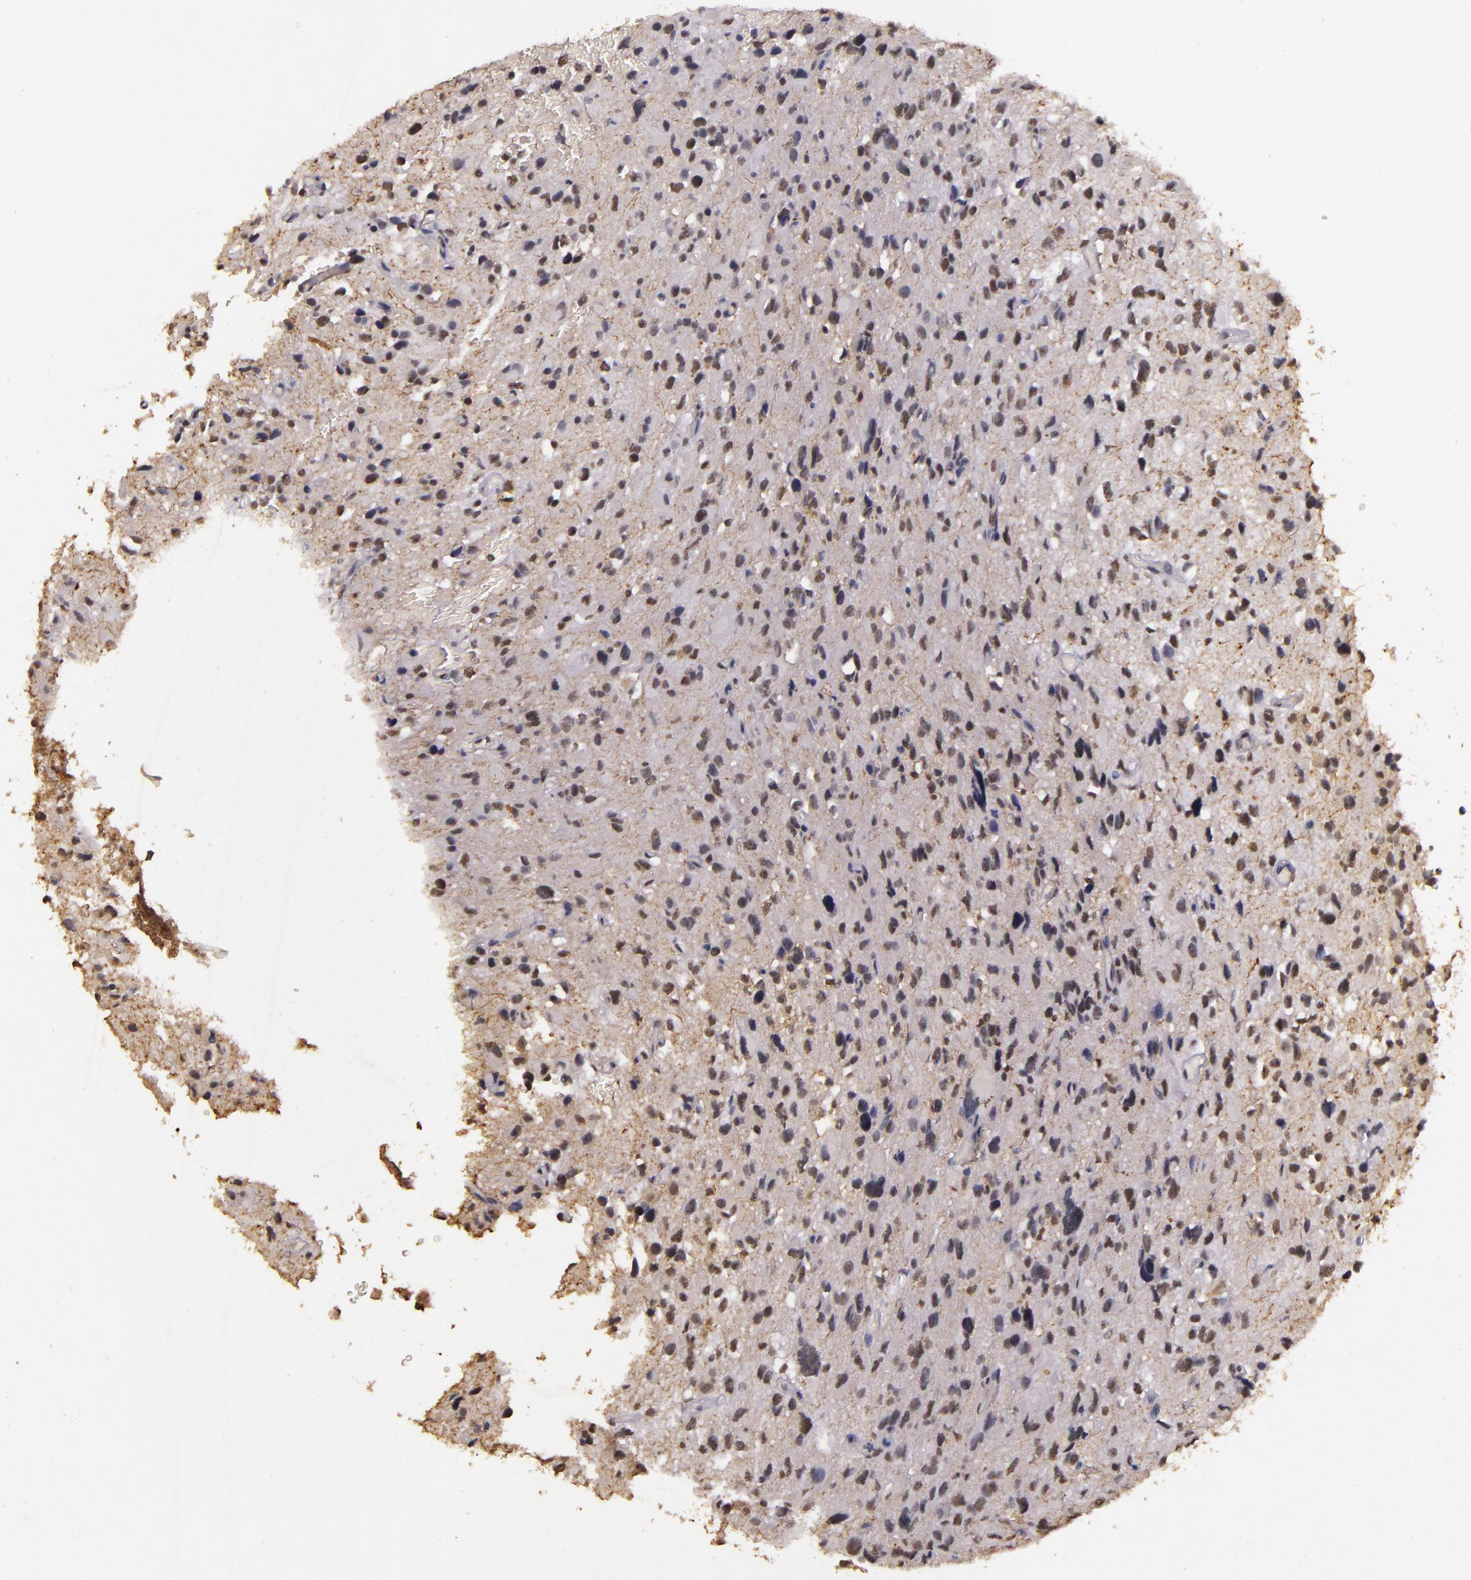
{"staining": {"intensity": "weak", "quantity": "<25%", "location": "nuclear"}, "tissue": "glioma", "cell_type": "Tumor cells", "image_type": "cancer", "snomed": [{"axis": "morphology", "description": "Glioma, malignant, High grade"}, {"axis": "topography", "description": "Brain"}], "caption": "The micrograph demonstrates no significant positivity in tumor cells of malignant high-grade glioma.", "gene": "CBX3", "patient": {"sex": "male", "age": 69}}